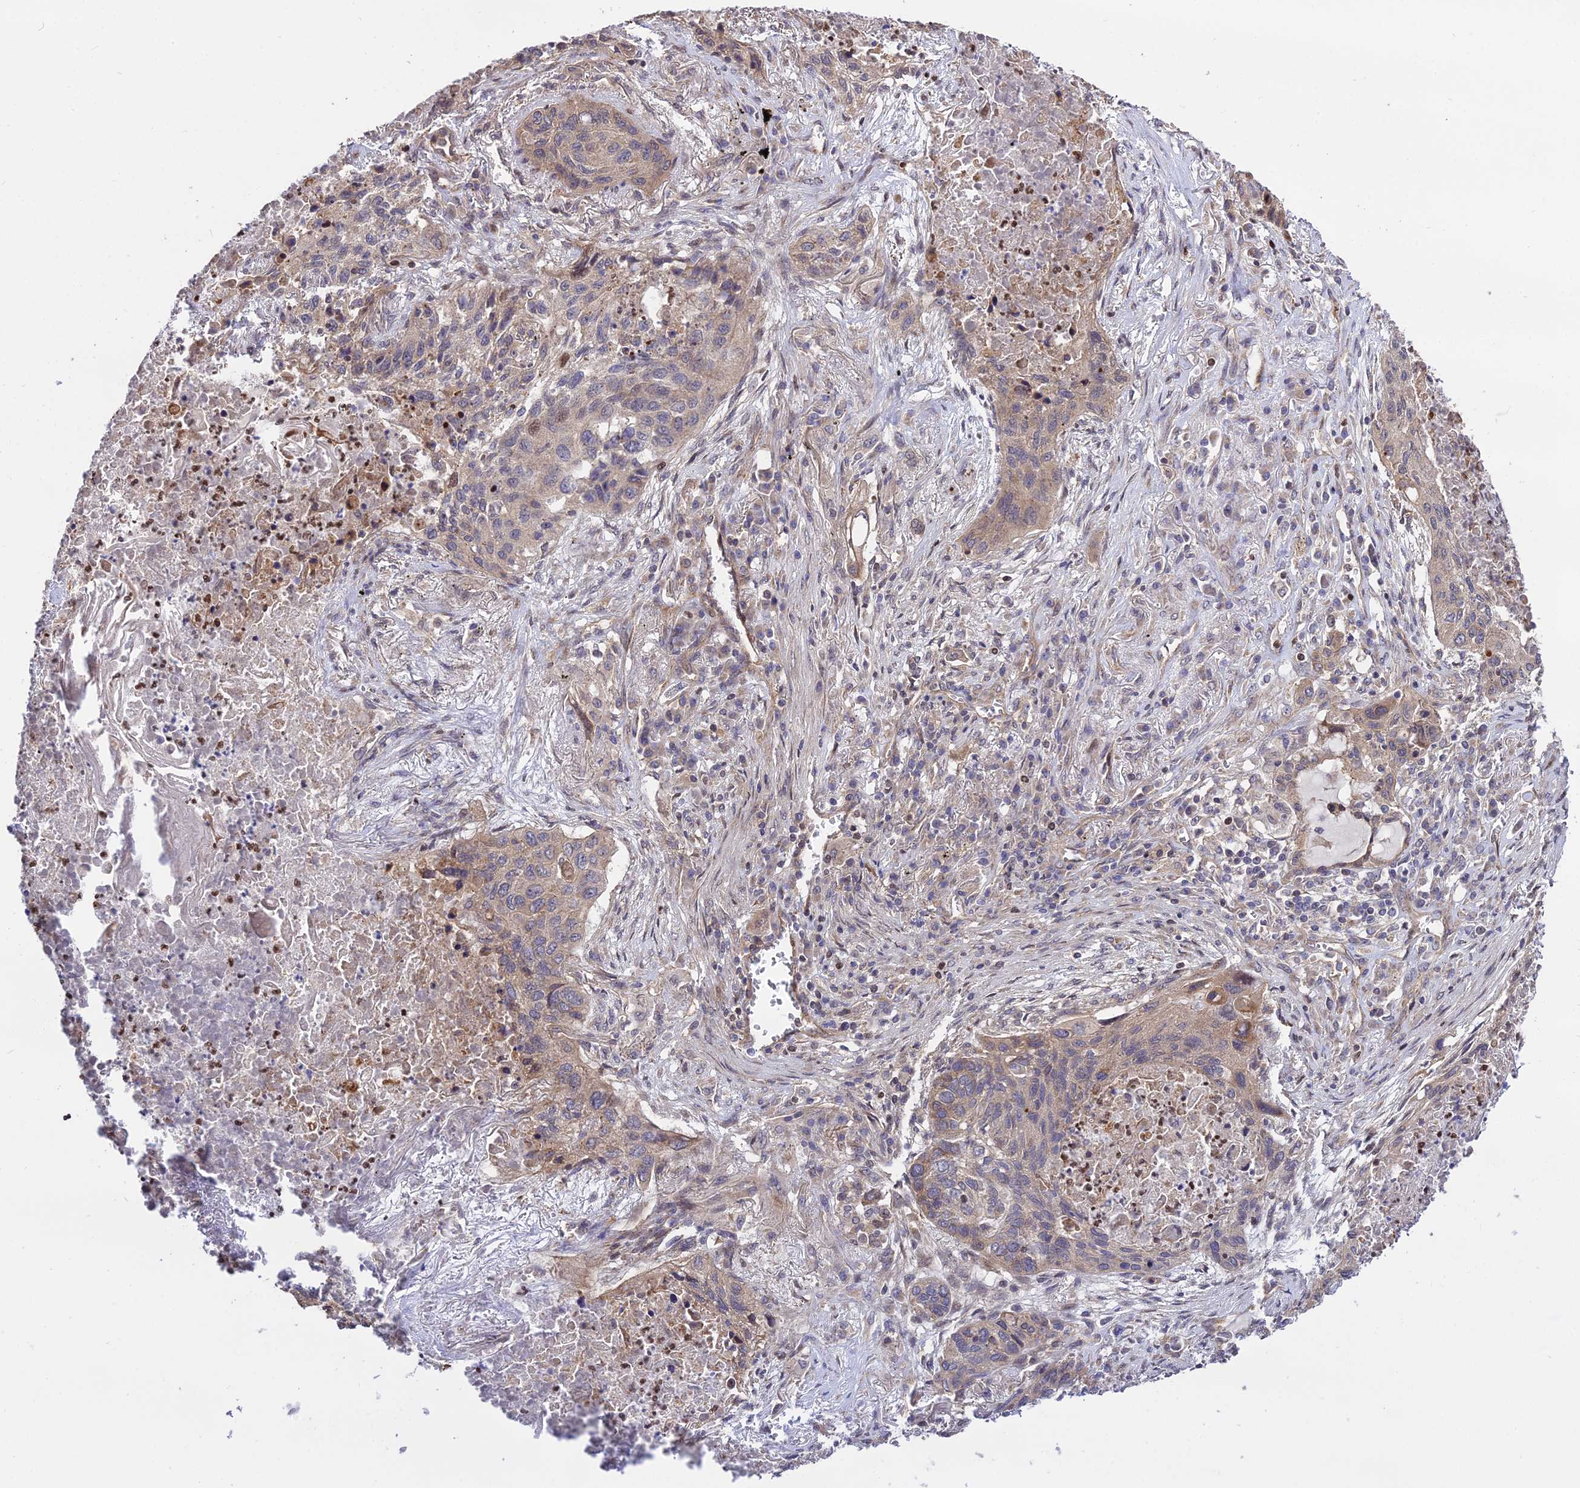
{"staining": {"intensity": "weak", "quantity": "25%-75%", "location": "cytoplasmic/membranous"}, "tissue": "lung cancer", "cell_type": "Tumor cells", "image_type": "cancer", "snomed": [{"axis": "morphology", "description": "Squamous cell carcinoma, NOS"}, {"axis": "topography", "description": "Lung"}], "caption": "High-power microscopy captured an immunohistochemistry image of squamous cell carcinoma (lung), revealing weak cytoplasmic/membranous staining in approximately 25%-75% of tumor cells.", "gene": "SMG6", "patient": {"sex": "female", "age": 63}}